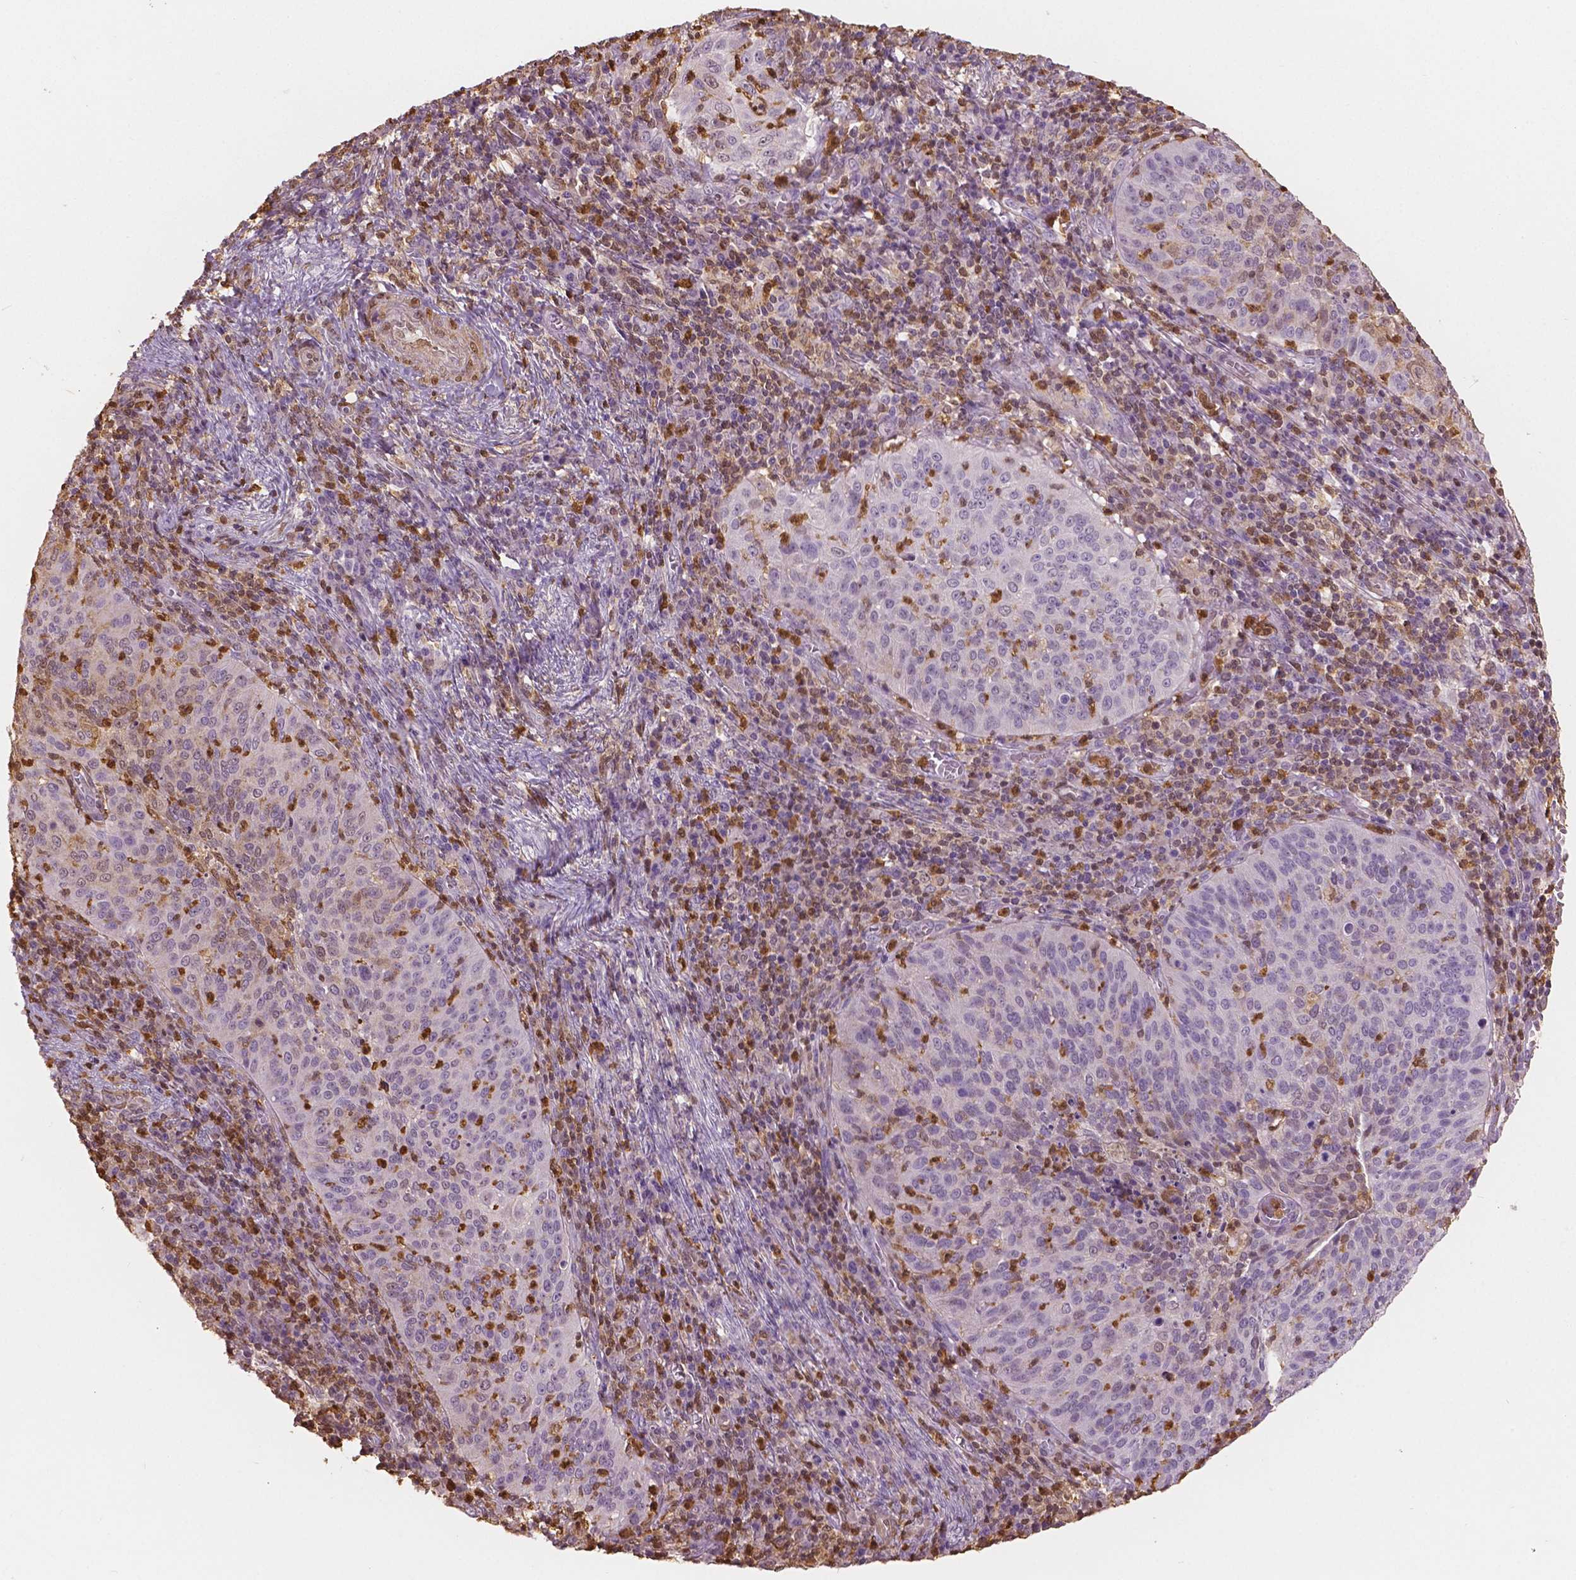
{"staining": {"intensity": "negative", "quantity": "none", "location": "none"}, "tissue": "cervical cancer", "cell_type": "Tumor cells", "image_type": "cancer", "snomed": [{"axis": "morphology", "description": "Squamous cell carcinoma, NOS"}, {"axis": "topography", "description": "Cervix"}], "caption": "Protein analysis of squamous cell carcinoma (cervical) reveals no significant positivity in tumor cells.", "gene": "S100A4", "patient": {"sex": "female", "age": 39}}